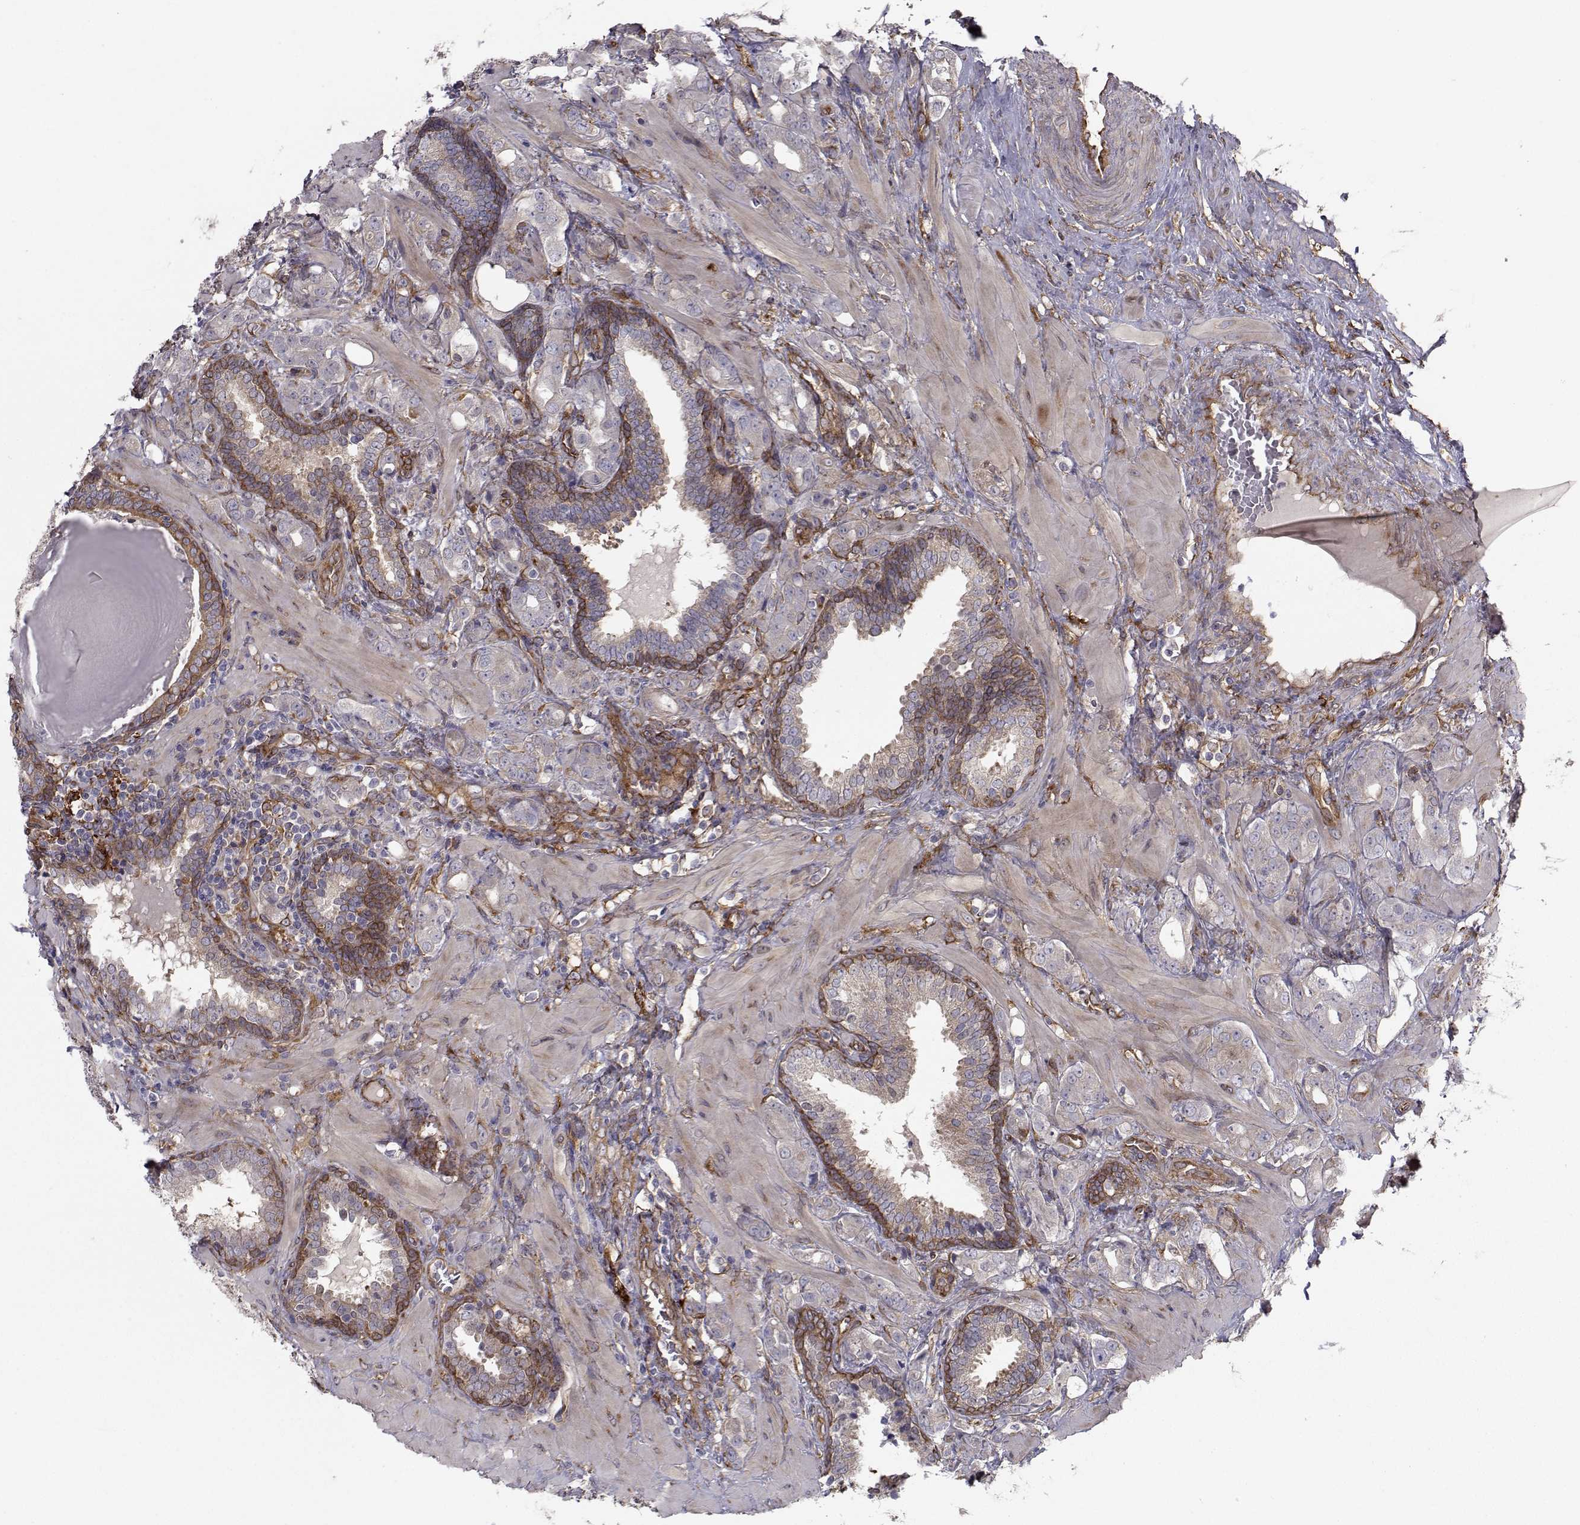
{"staining": {"intensity": "negative", "quantity": "none", "location": "none"}, "tissue": "prostate cancer", "cell_type": "Tumor cells", "image_type": "cancer", "snomed": [{"axis": "morphology", "description": "Adenocarcinoma, NOS"}, {"axis": "topography", "description": "Prostate"}], "caption": "Immunohistochemistry (IHC) micrograph of human prostate cancer stained for a protein (brown), which reveals no staining in tumor cells.", "gene": "TRIP10", "patient": {"sex": "male", "age": 57}}